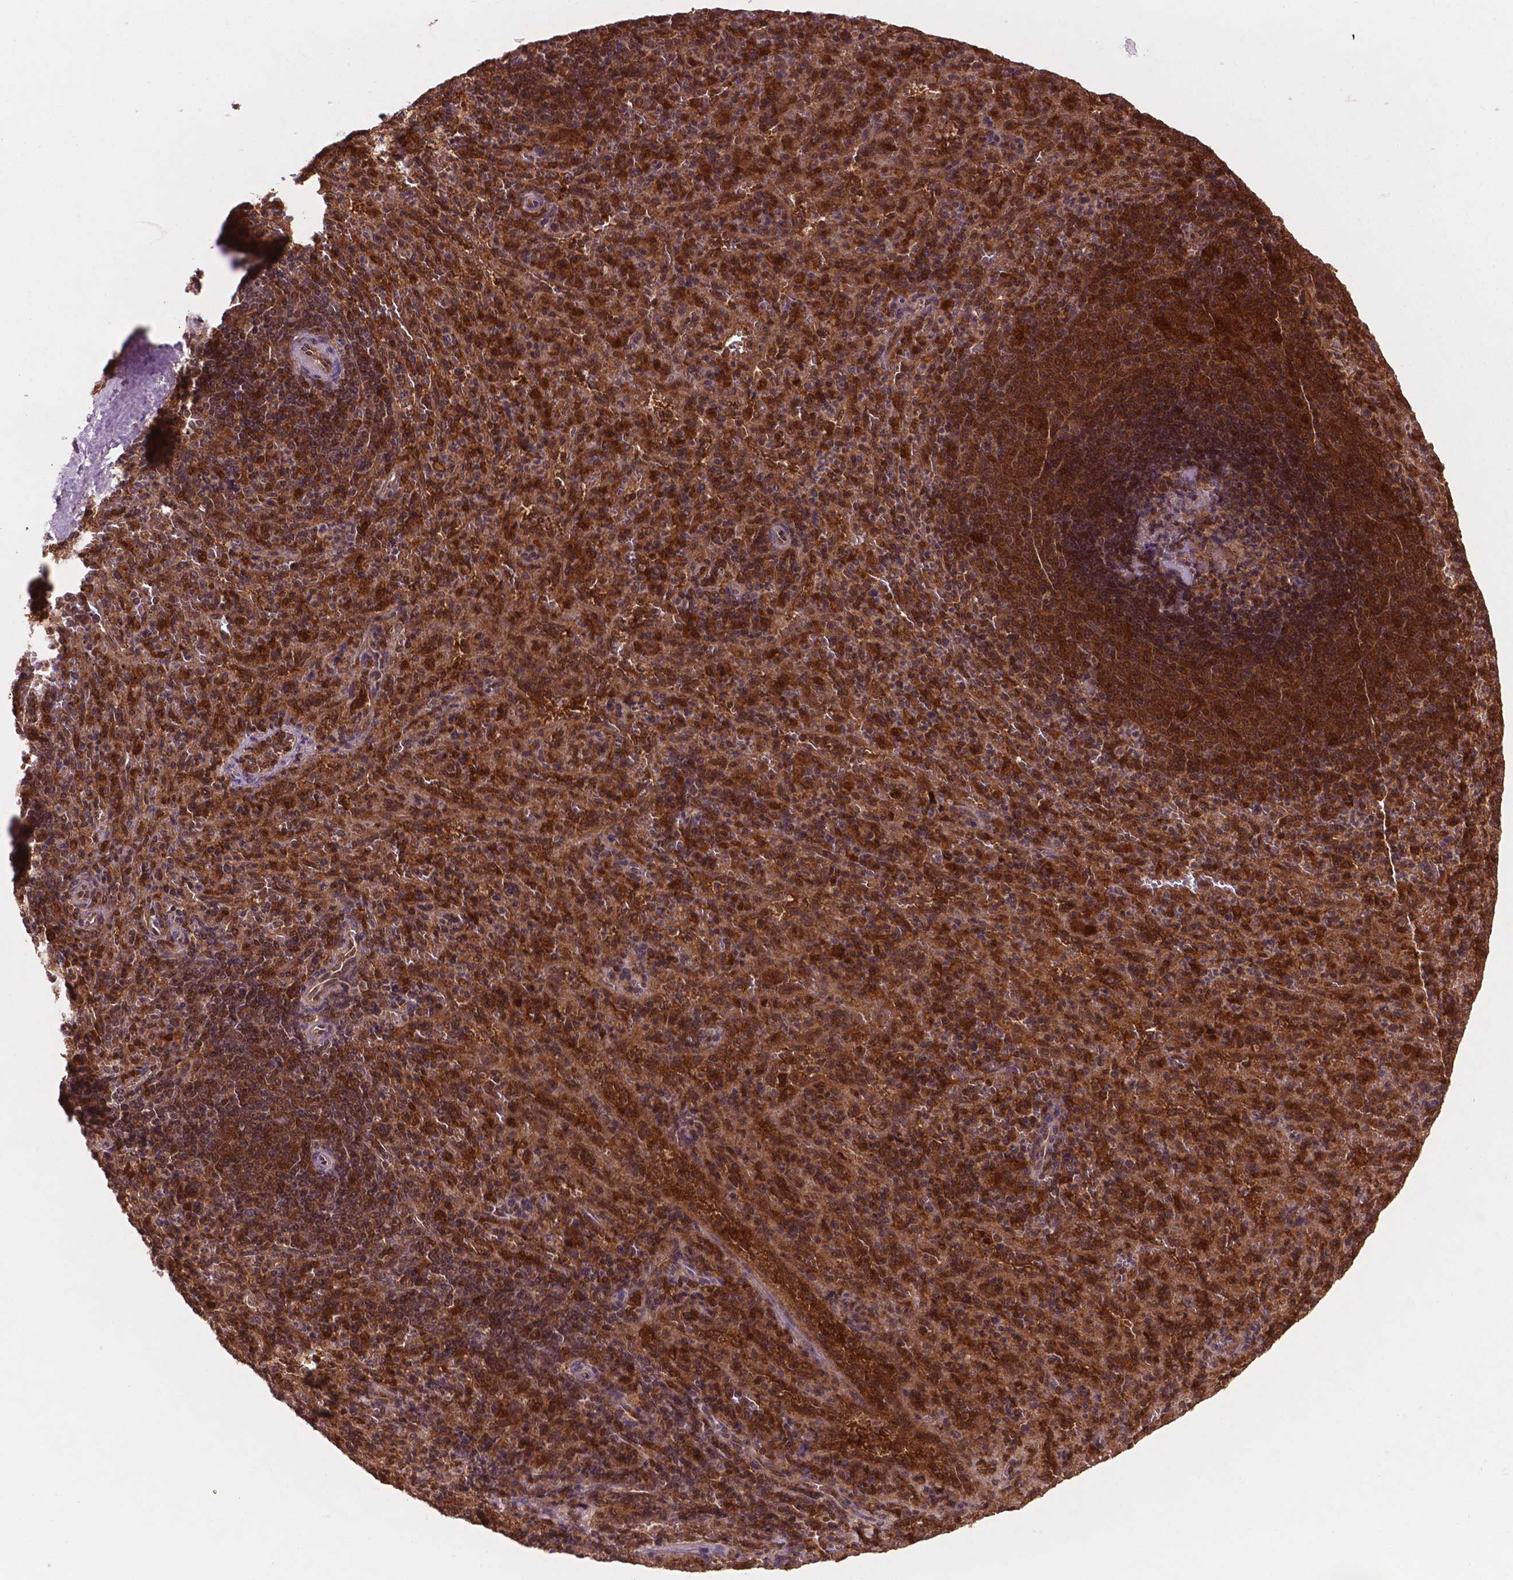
{"staining": {"intensity": "strong", "quantity": ">75%", "location": "cytoplasmic/membranous,nuclear"}, "tissue": "spleen", "cell_type": "Cells in red pulp", "image_type": "normal", "snomed": [{"axis": "morphology", "description": "Normal tissue, NOS"}, {"axis": "topography", "description": "Spleen"}], "caption": "Immunohistochemistry image of normal human spleen stained for a protein (brown), which displays high levels of strong cytoplasmic/membranous,nuclear expression in about >75% of cells in red pulp.", "gene": "UBE2L6", "patient": {"sex": "male", "age": 57}}